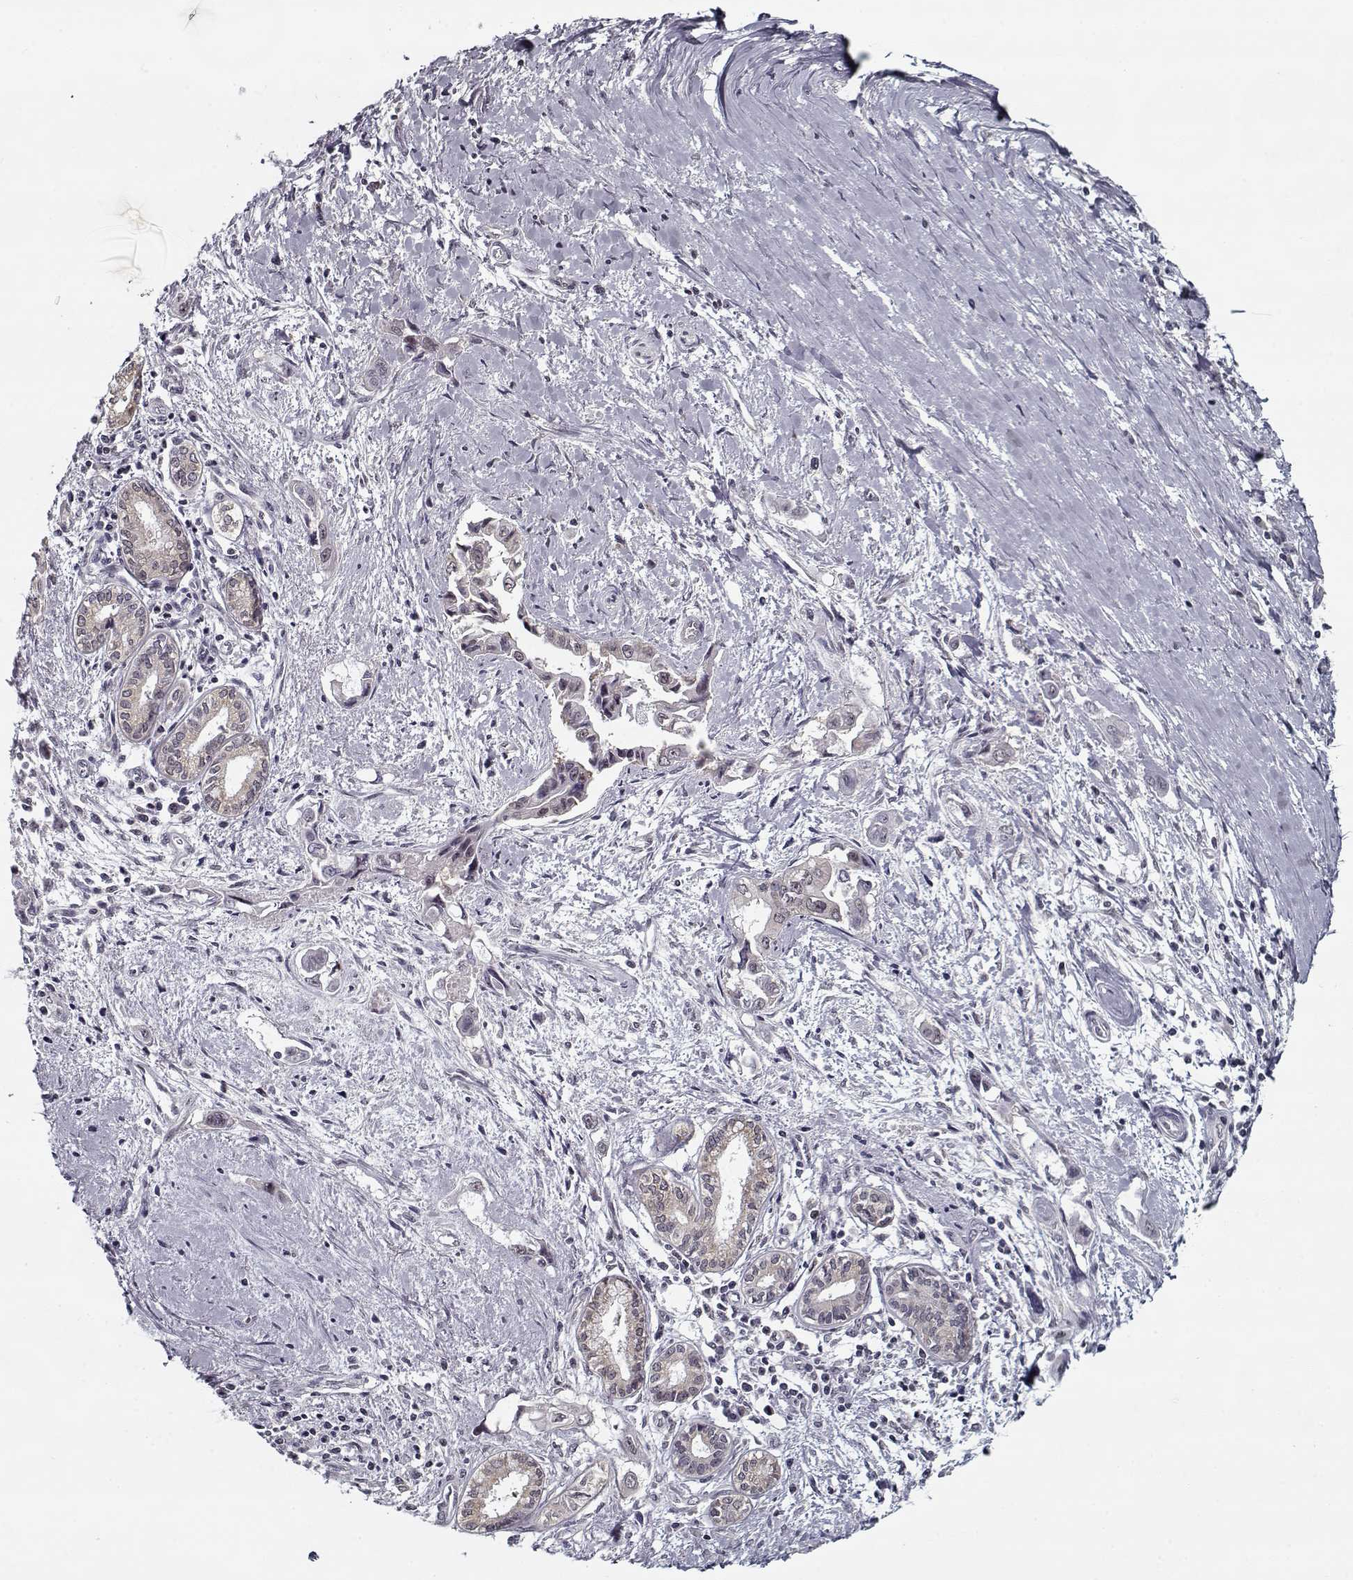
{"staining": {"intensity": "negative", "quantity": "none", "location": "none"}, "tissue": "pancreatic cancer", "cell_type": "Tumor cells", "image_type": "cancer", "snomed": [{"axis": "morphology", "description": "Adenocarcinoma, NOS"}, {"axis": "topography", "description": "Pancreas"}], "caption": "The photomicrograph exhibits no staining of tumor cells in adenocarcinoma (pancreatic). (DAB (3,3'-diaminobenzidine) immunohistochemistry (IHC) visualized using brightfield microscopy, high magnification).", "gene": "TESPA1", "patient": {"sex": "male", "age": 60}}